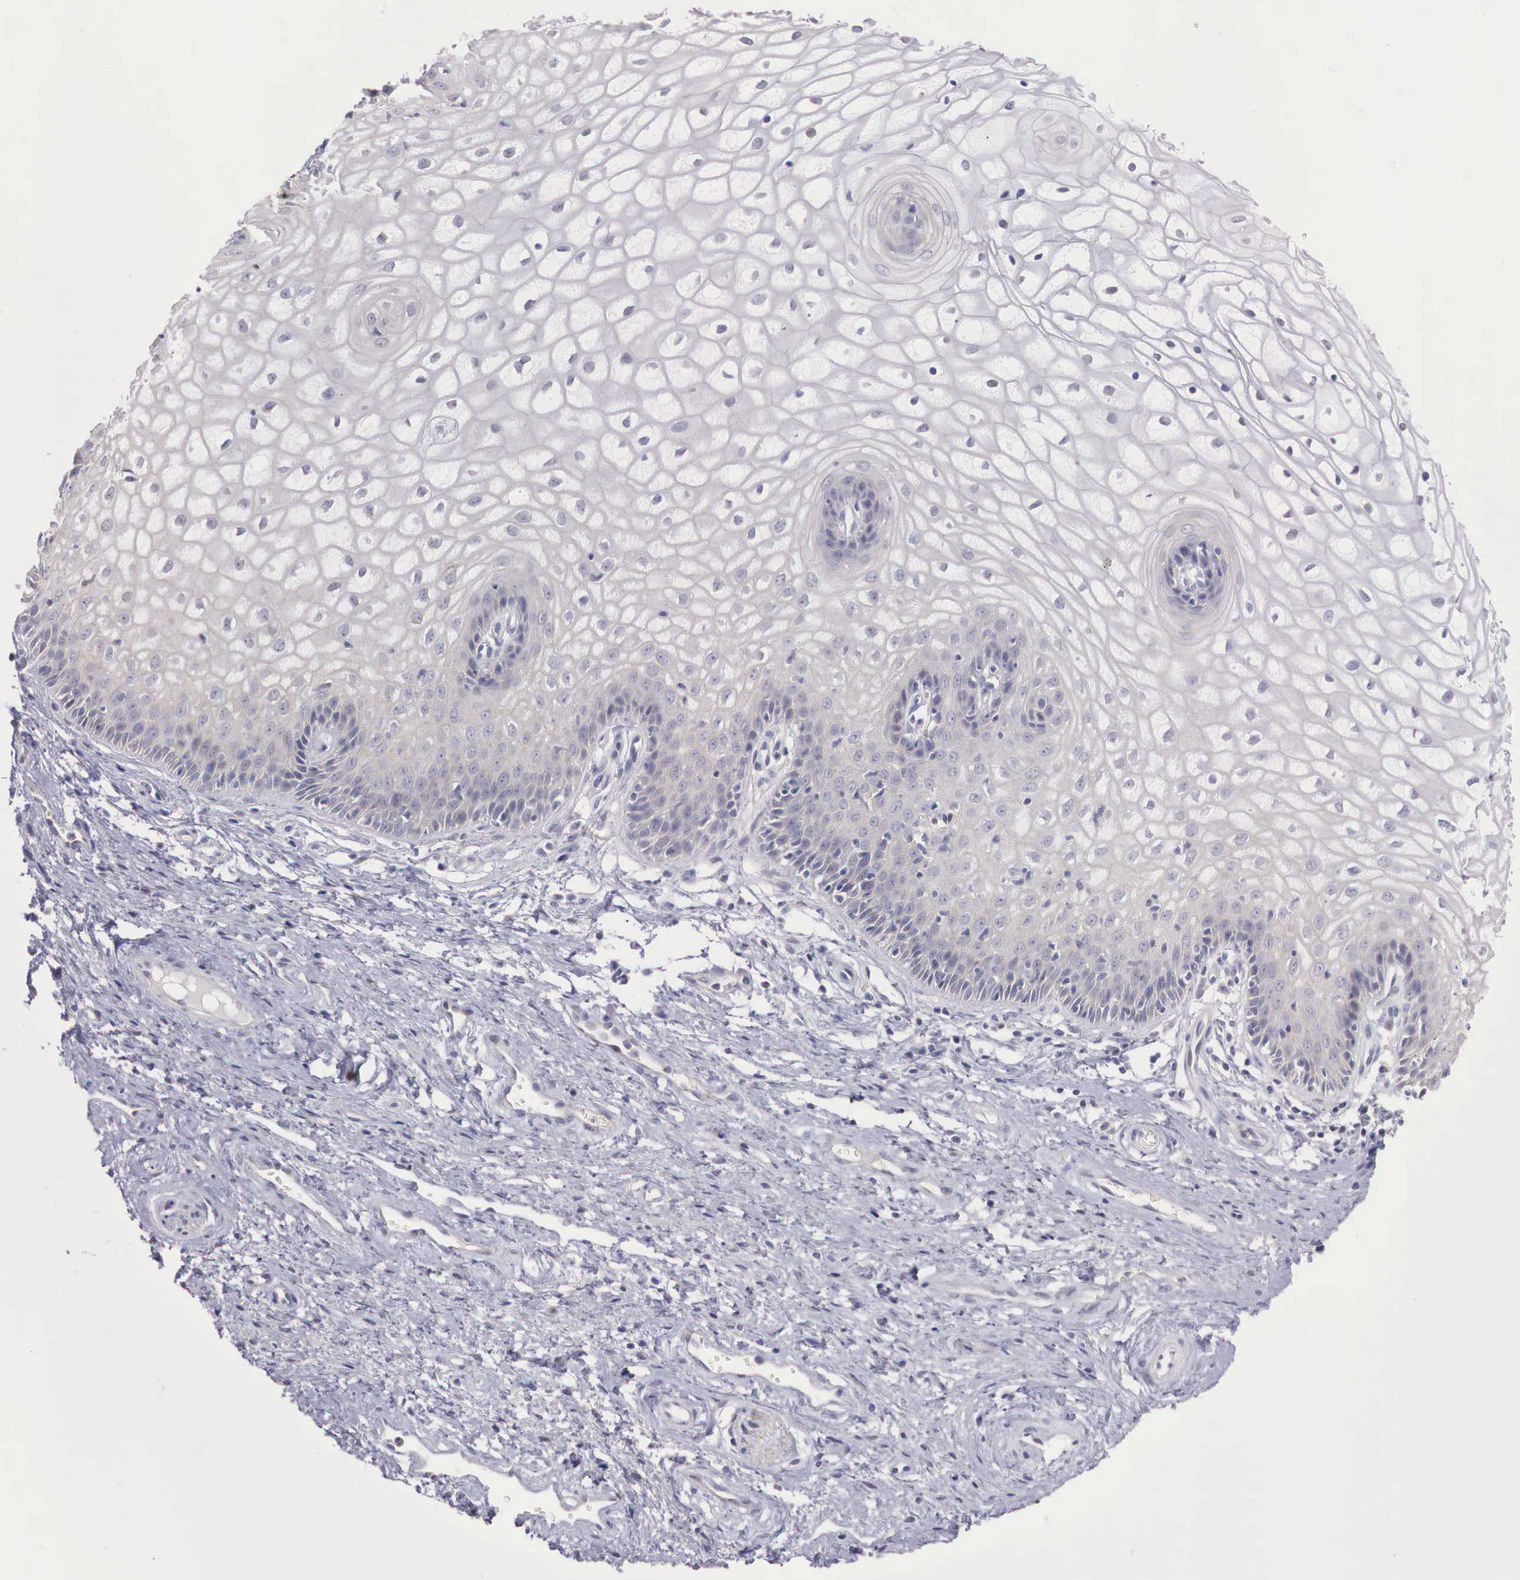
{"staining": {"intensity": "weak", "quantity": "25%-75%", "location": "cytoplasmic/membranous"}, "tissue": "vagina", "cell_type": "Squamous epithelial cells", "image_type": "normal", "snomed": [{"axis": "morphology", "description": "Normal tissue, NOS"}, {"axis": "topography", "description": "Vagina"}], "caption": "About 25%-75% of squamous epithelial cells in benign vagina reveal weak cytoplasmic/membranous protein positivity as visualized by brown immunohistochemical staining.", "gene": "TRIM13", "patient": {"sex": "female", "age": 34}}